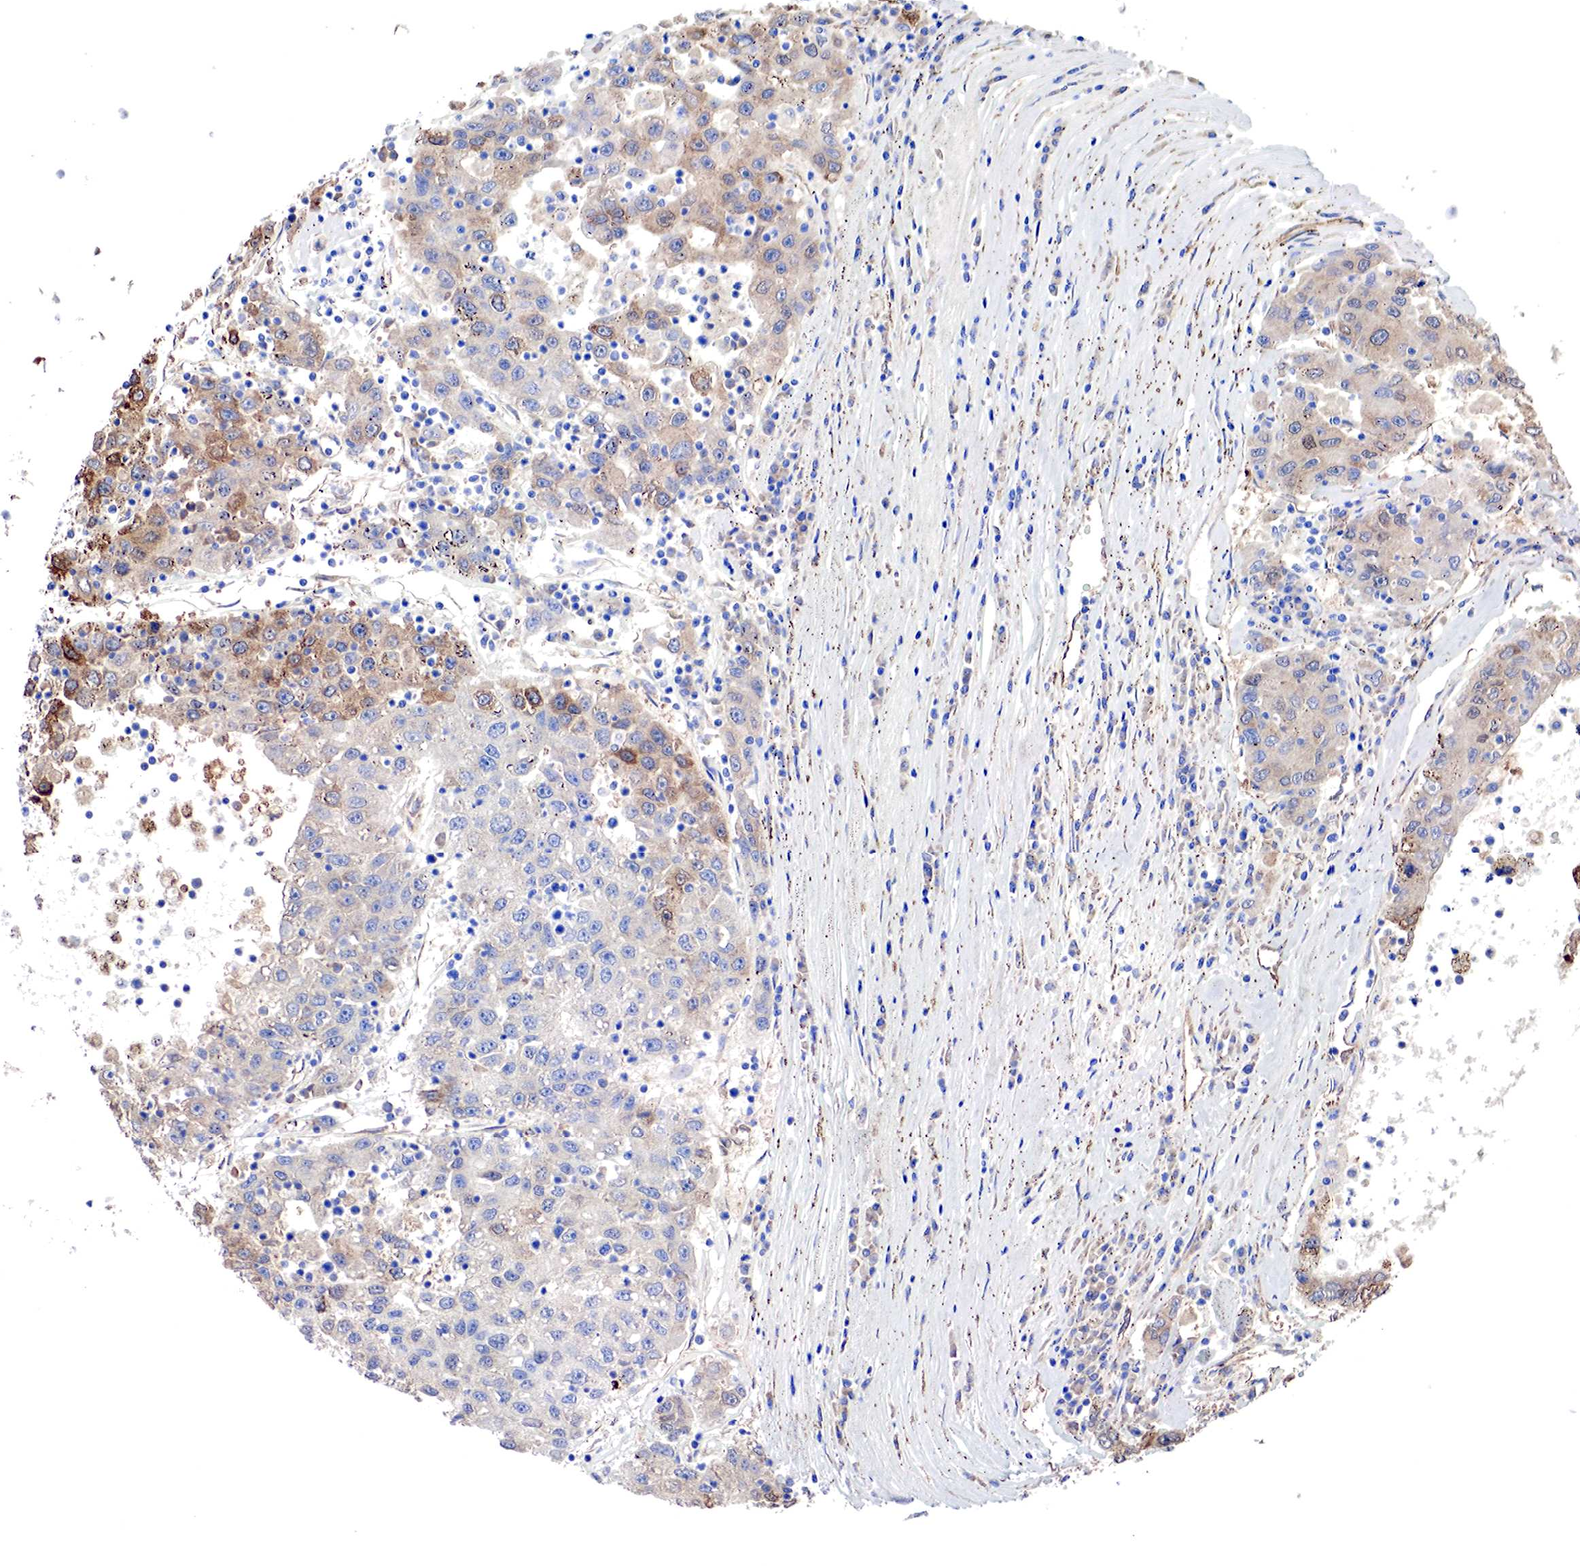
{"staining": {"intensity": "moderate", "quantity": ">75%", "location": "cytoplasmic/membranous"}, "tissue": "liver cancer", "cell_type": "Tumor cells", "image_type": "cancer", "snomed": [{"axis": "morphology", "description": "Carcinoma, Hepatocellular, NOS"}, {"axis": "topography", "description": "Liver"}], "caption": "Protein expression analysis of liver cancer (hepatocellular carcinoma) demonstrates moderate cytoplasmic/membranous expression in about >75% of tumor cells.", "gene": "RDX", "patient": {"sex": "male", "age": 49}}